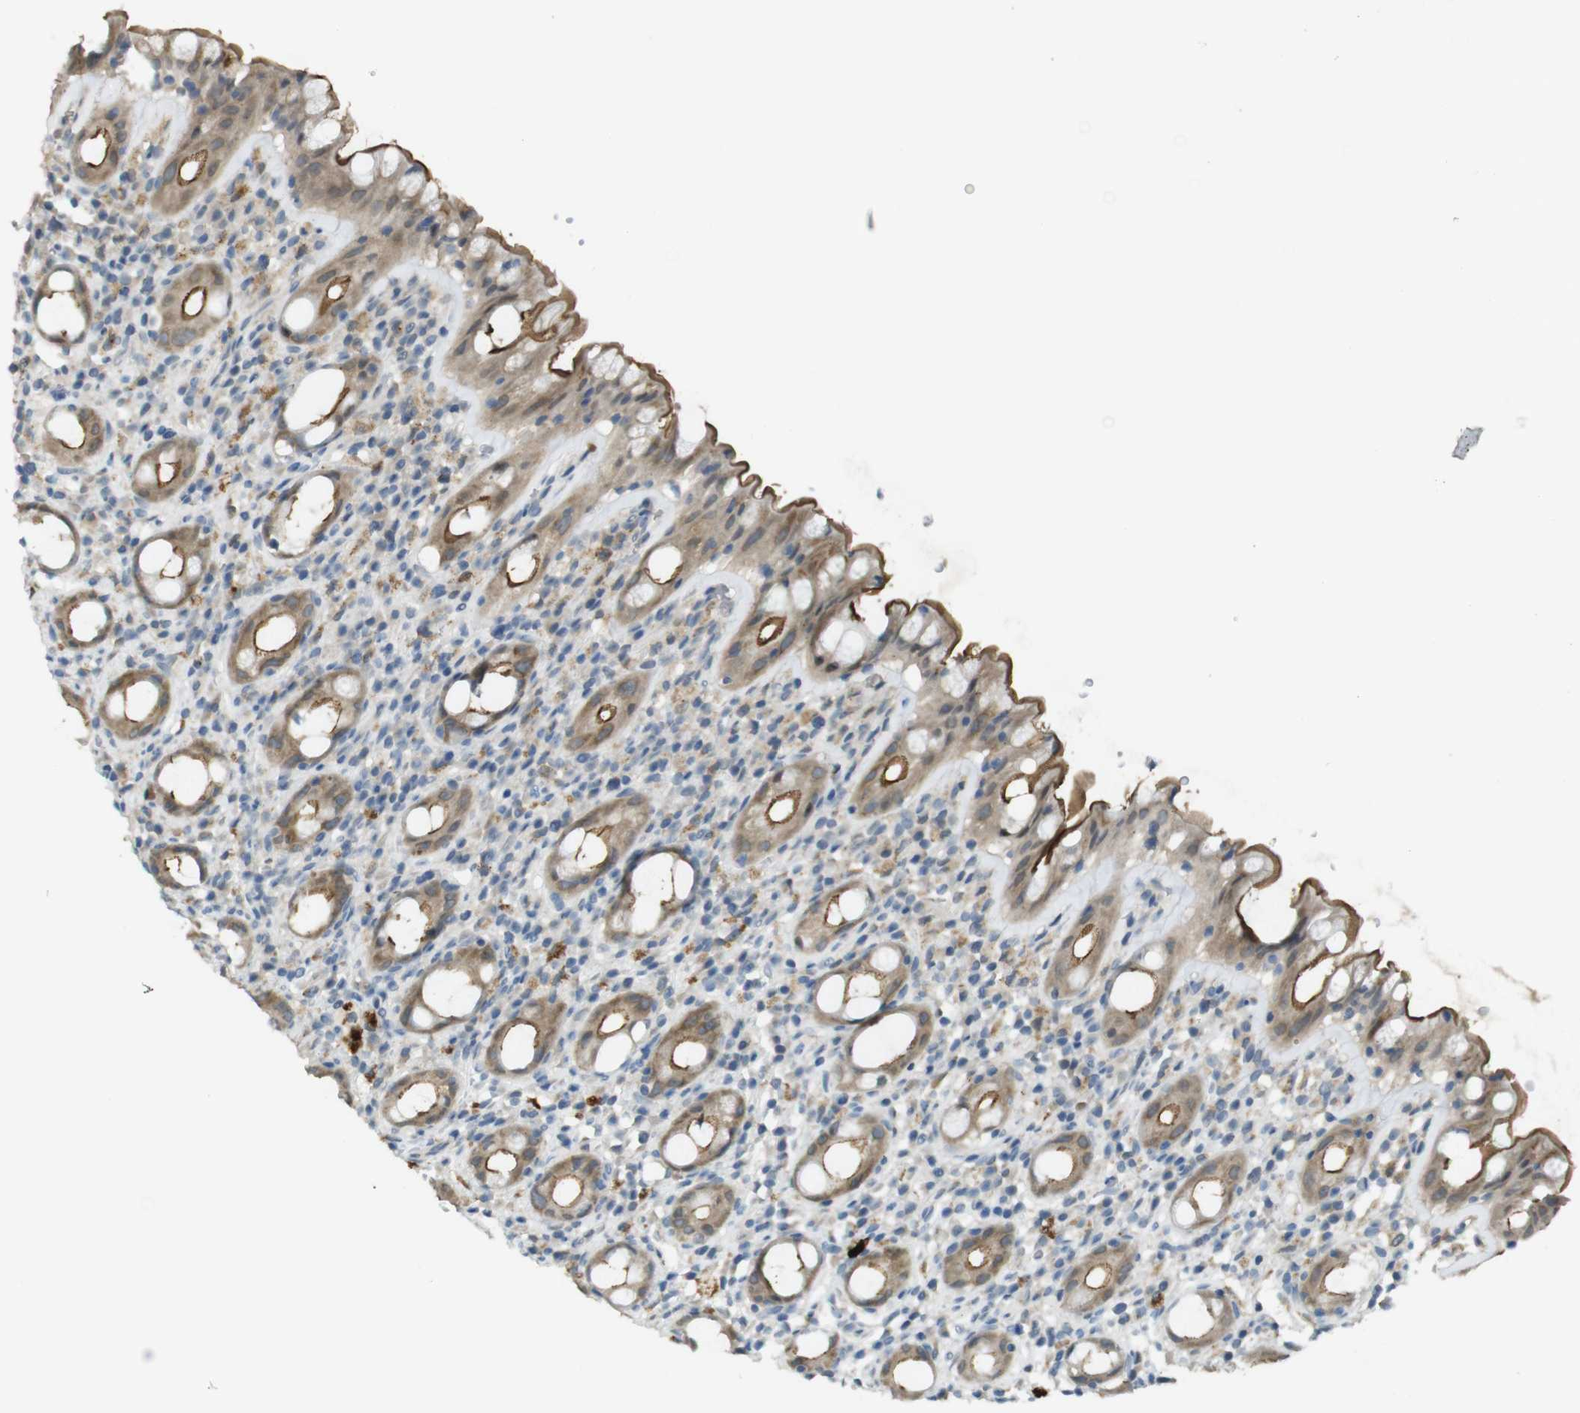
{"staining": {"intensity": "moderate", "quantity": ">75%", "location": "cytoplasmic/membranous"}, "tissue": "rectum", "cell_type": "Glandular cells", "image_type": "normal", "snomed": [{"axis": "morphology", "description": "Normal tissue, NOS"}, {"axis": "topography", "description": "Rectum"}], "caption": "Rectum stained for a protein (brown) displays moderate cytoplasmic/membranous positive expression in about >75% of glandular cells.", "gene": "UGT8", "patient": {"sex": "male", "age": 44}}